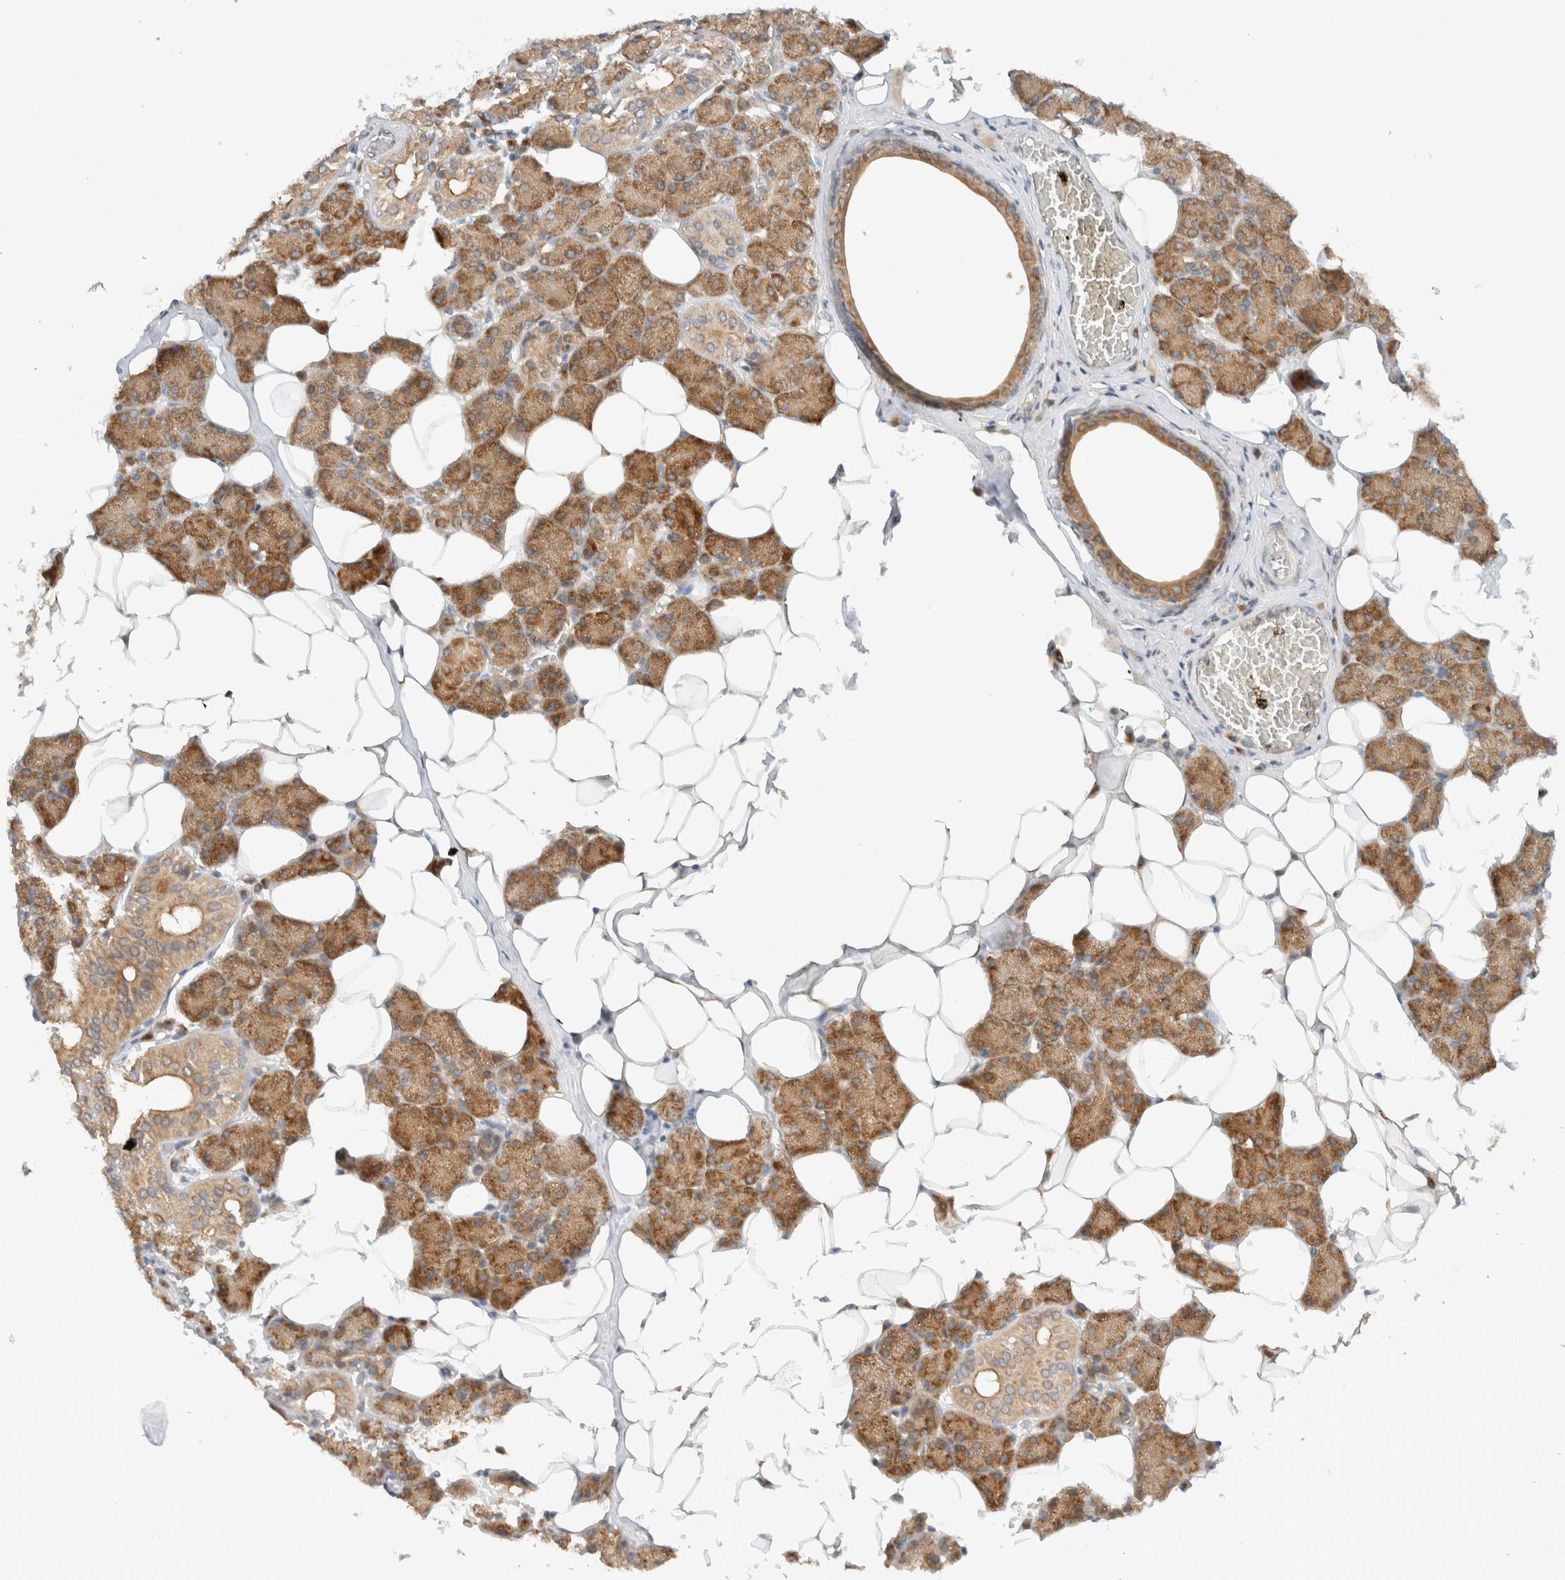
{"staining": {"intensity": "moderate", "quantity": ">75%", "location": "cytoplasmic/membranous"}, "tissue": "salivary gland", "cell_type": "Glandular cells", "image_type": "normal", "snomed": [{"axis": "morphology", "description": "Normal tissue, NOS"}, {"axis": "topography", "description": "Salivary gland"}], "caption": "IHC histopathology image of benign salivary gland: salivary gland stained using immunohistochemistry demonstrates medium levels of moderate protein expression localized specifically in the cytoplasmic/membranous of glandular cells, appearing as a cytoplasmic/membranous brown color.", "gene": "ARFGEF2", "patient": {"sex": "female", "age": 33}}